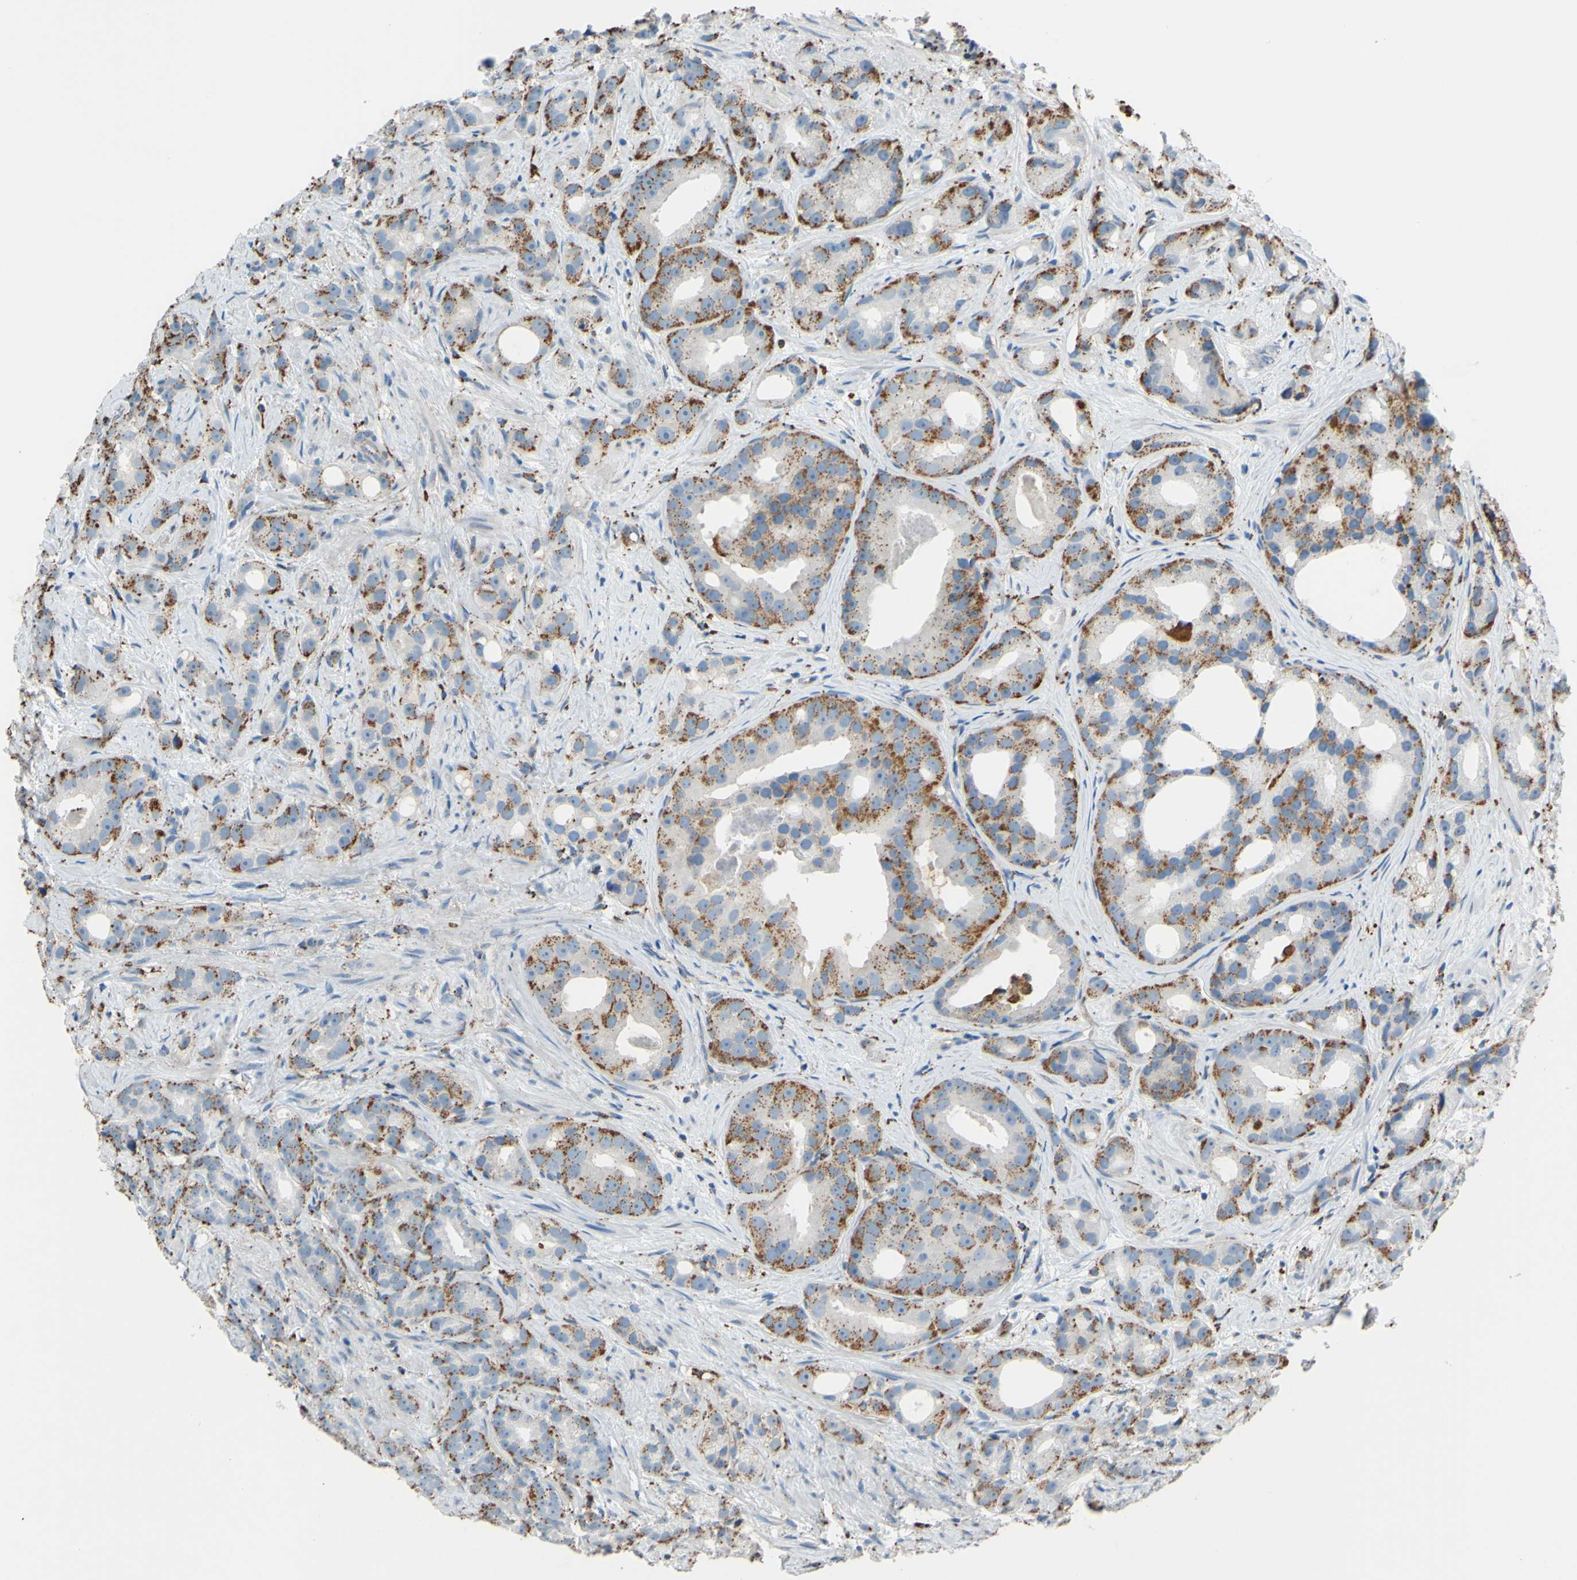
{"staining": {"intensity": "strong", "quantity": ">75%", "location": "cytoplasmic/membranous"}, "tissue": "prostate cancer", "cell_type": "Tumor cells", "image_type": "cancer", "snomed": [{"axis": "morphology", "description": "Adenocarcinoma, Low grade"}, {"axis": "topography", "description": "Prostate"}], "caption": "Strong cytoplasmic/membranous protein staining is present in approximately >75% of tumor cells in prostate cancer. (brown staining indicates protein expression, while blue staining denotes nuclei).", "gene": "CTSD", "patient": {"sex": "male", "age": 89}}